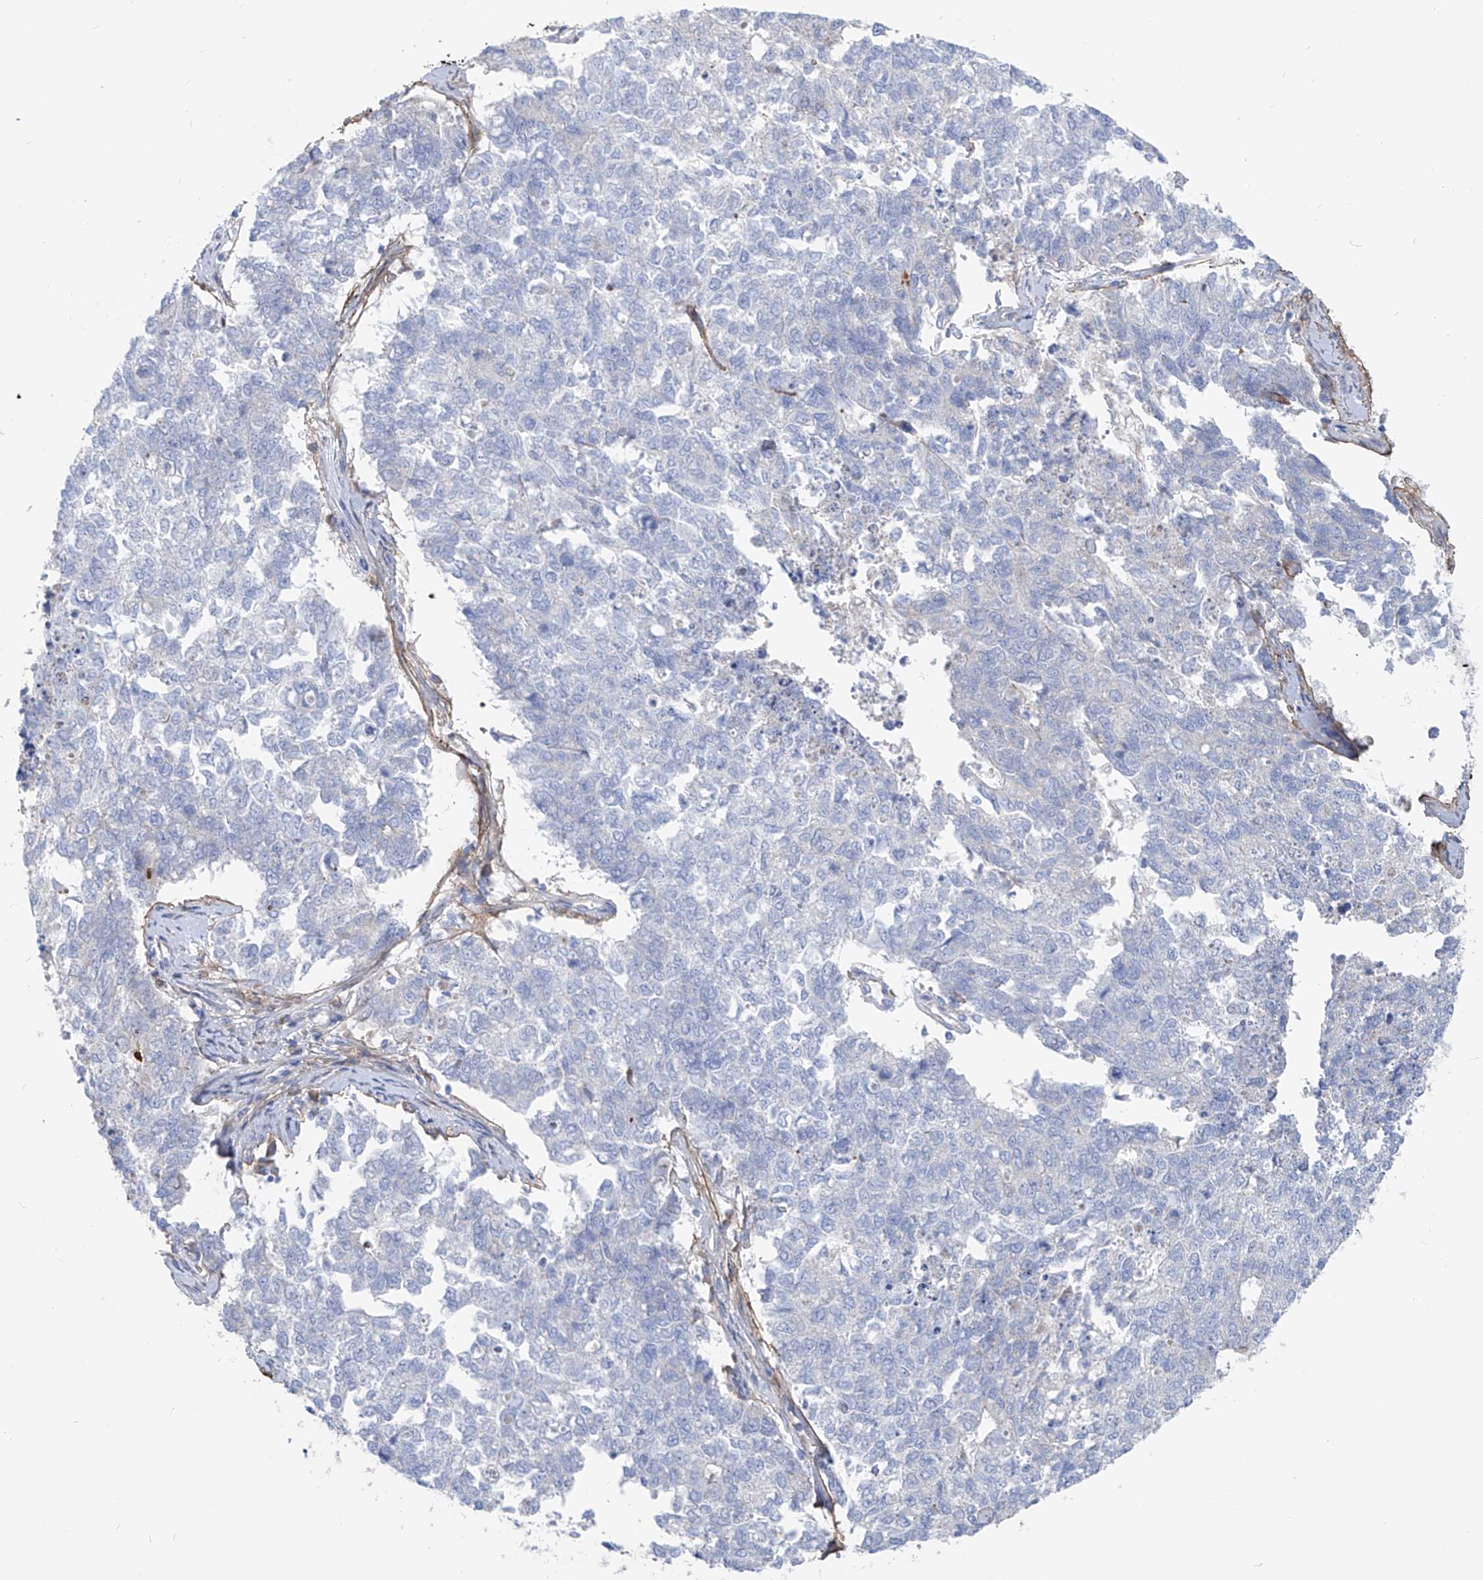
{"staining": {"intensity": "negative", "quantity": "none", "location": "none"}, "tissue": "cervical cancer", "cell_type": "Tumor cells", "image_type": "cancer", "snomed": [{"axis": "morphology", "description": "Squamous cell carcinoma, NOS"}, {"axis": "topography", "description": "Cervix"}], "caption": "Immunohistochemistry (IHC) of human cervical cancer (squamous cell carcinoma) demonstrates no staining in tumor cells.", "gene": "UFL1", "patient": {"sex": "female", "age": 63}}